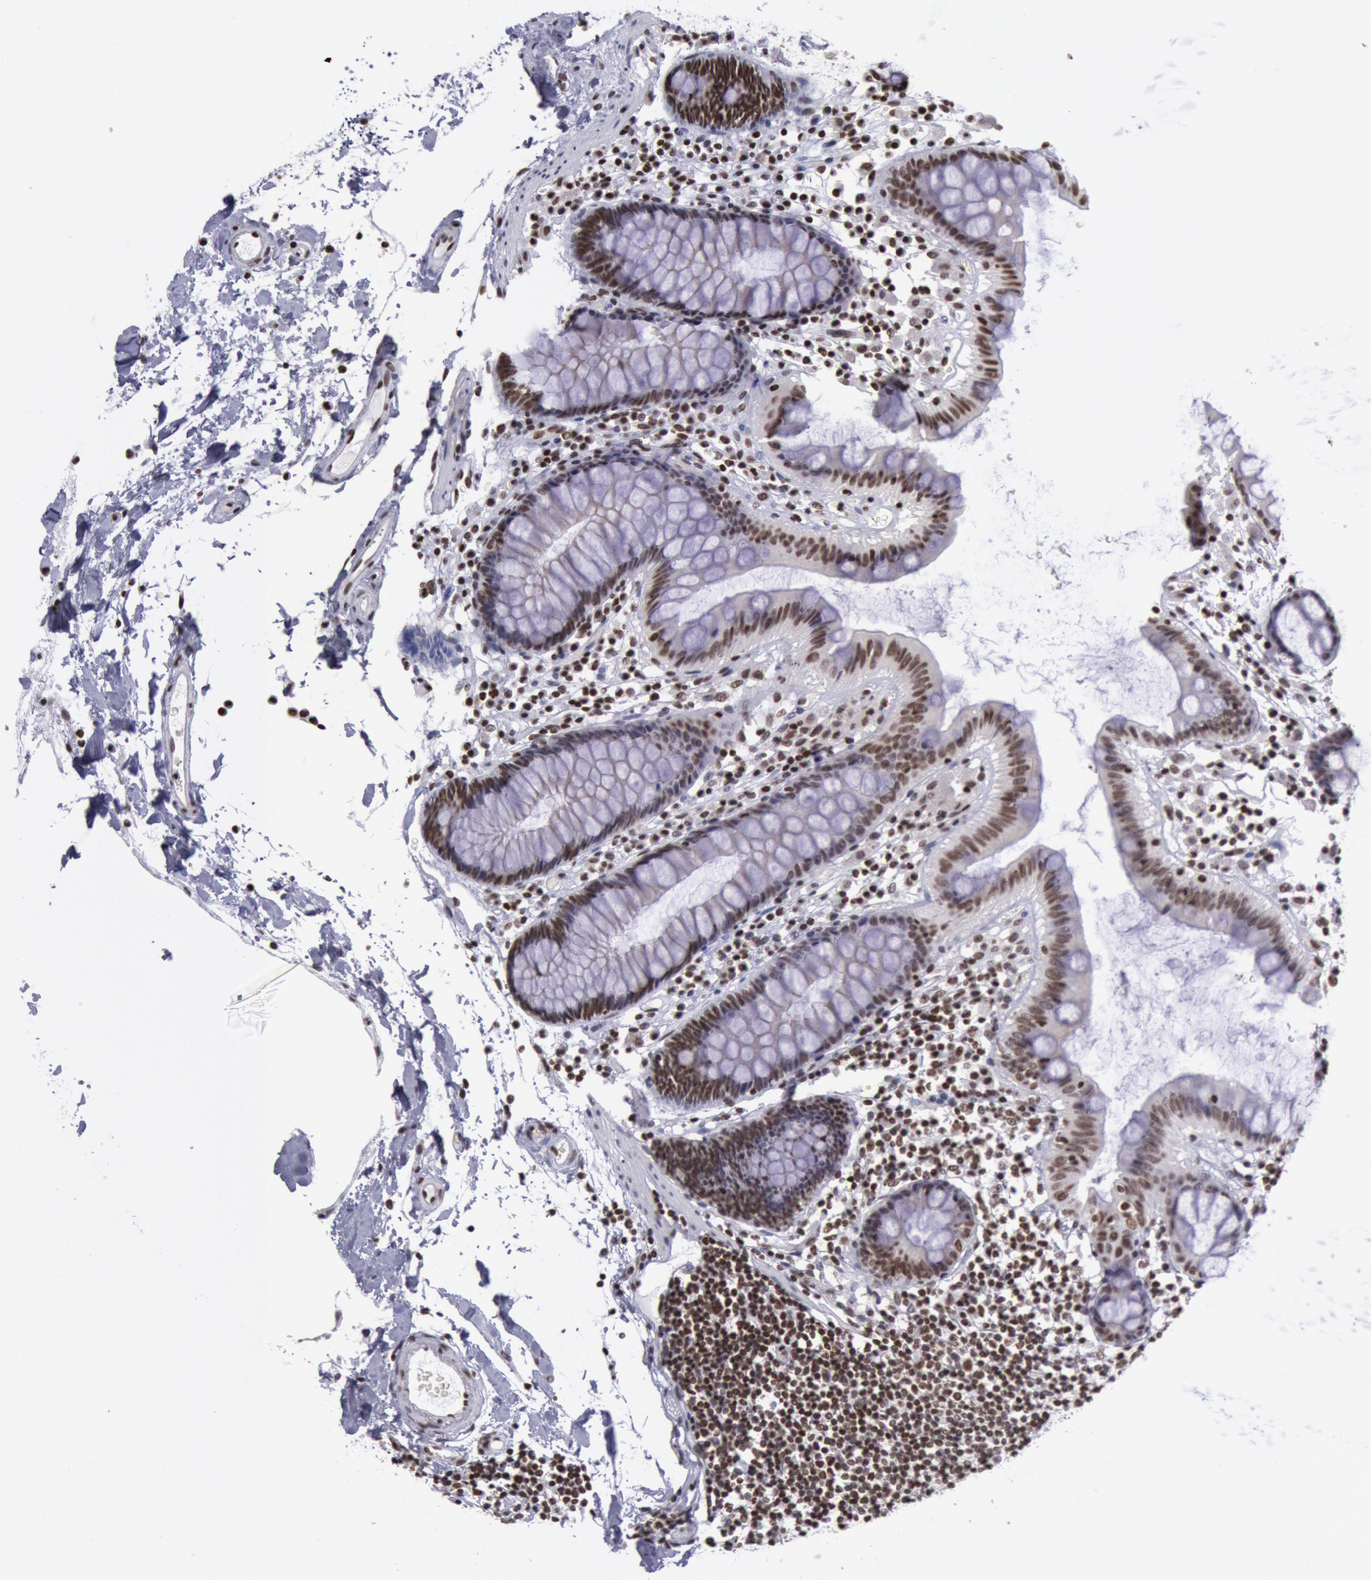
{"staining": {"intensity": "moderate", "quantity": ">75%", "location": "nuclear"}, "tissue": "colon", "cell_type": "Endothelial cells", "image_type": "normal", "snomed": [{"axis": "morphology", "description": "Normal tissue, NOS"}, {"axis": "topography", "description": "Colon"}], "caption": "Protein staining of normal colon demonstrates moderate nuclear expression in about >75% of endothelial cells.", "gene": "NKAP", "patient": {"sex": "female", "age": 78}}